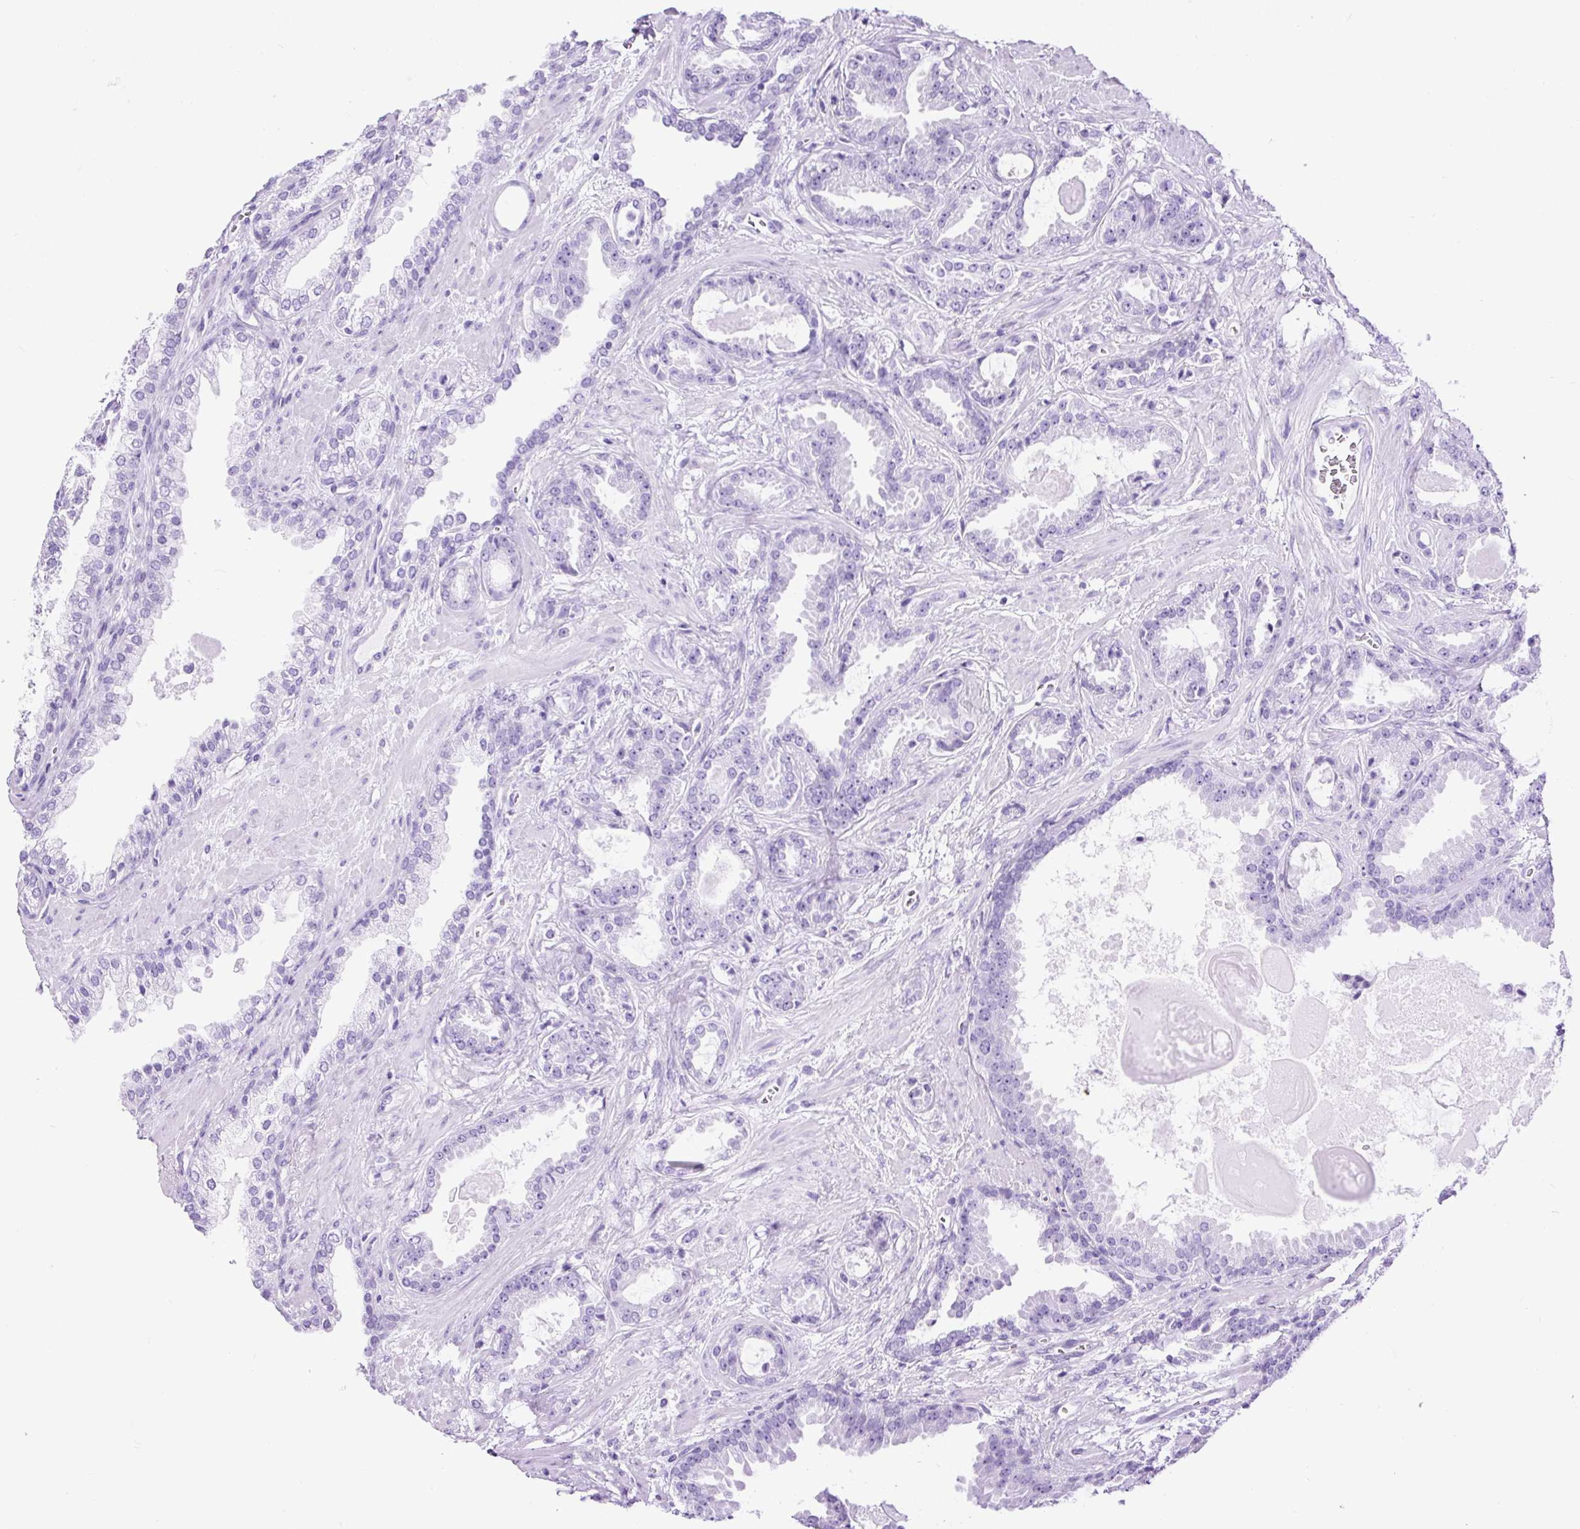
{"staining": {"intensity": "negative", "quantity": "none", "location": "none"}, "tissue": "prostate cancer", "cell_type": "Tumor cells", "image_type": "cancer", "snomed": [{"axis": "morphology", "description": "Adenocarcinoma, Low grade"}, {"axis": "topography", "description": "Prostate"}], "caption": "Image shows no protein expression in tumor cells of prostate cancer (adenocarcinoma (low-grade)) tissue.", "gene": "CEL", "patient": {"sex": "male", "age": 62}}